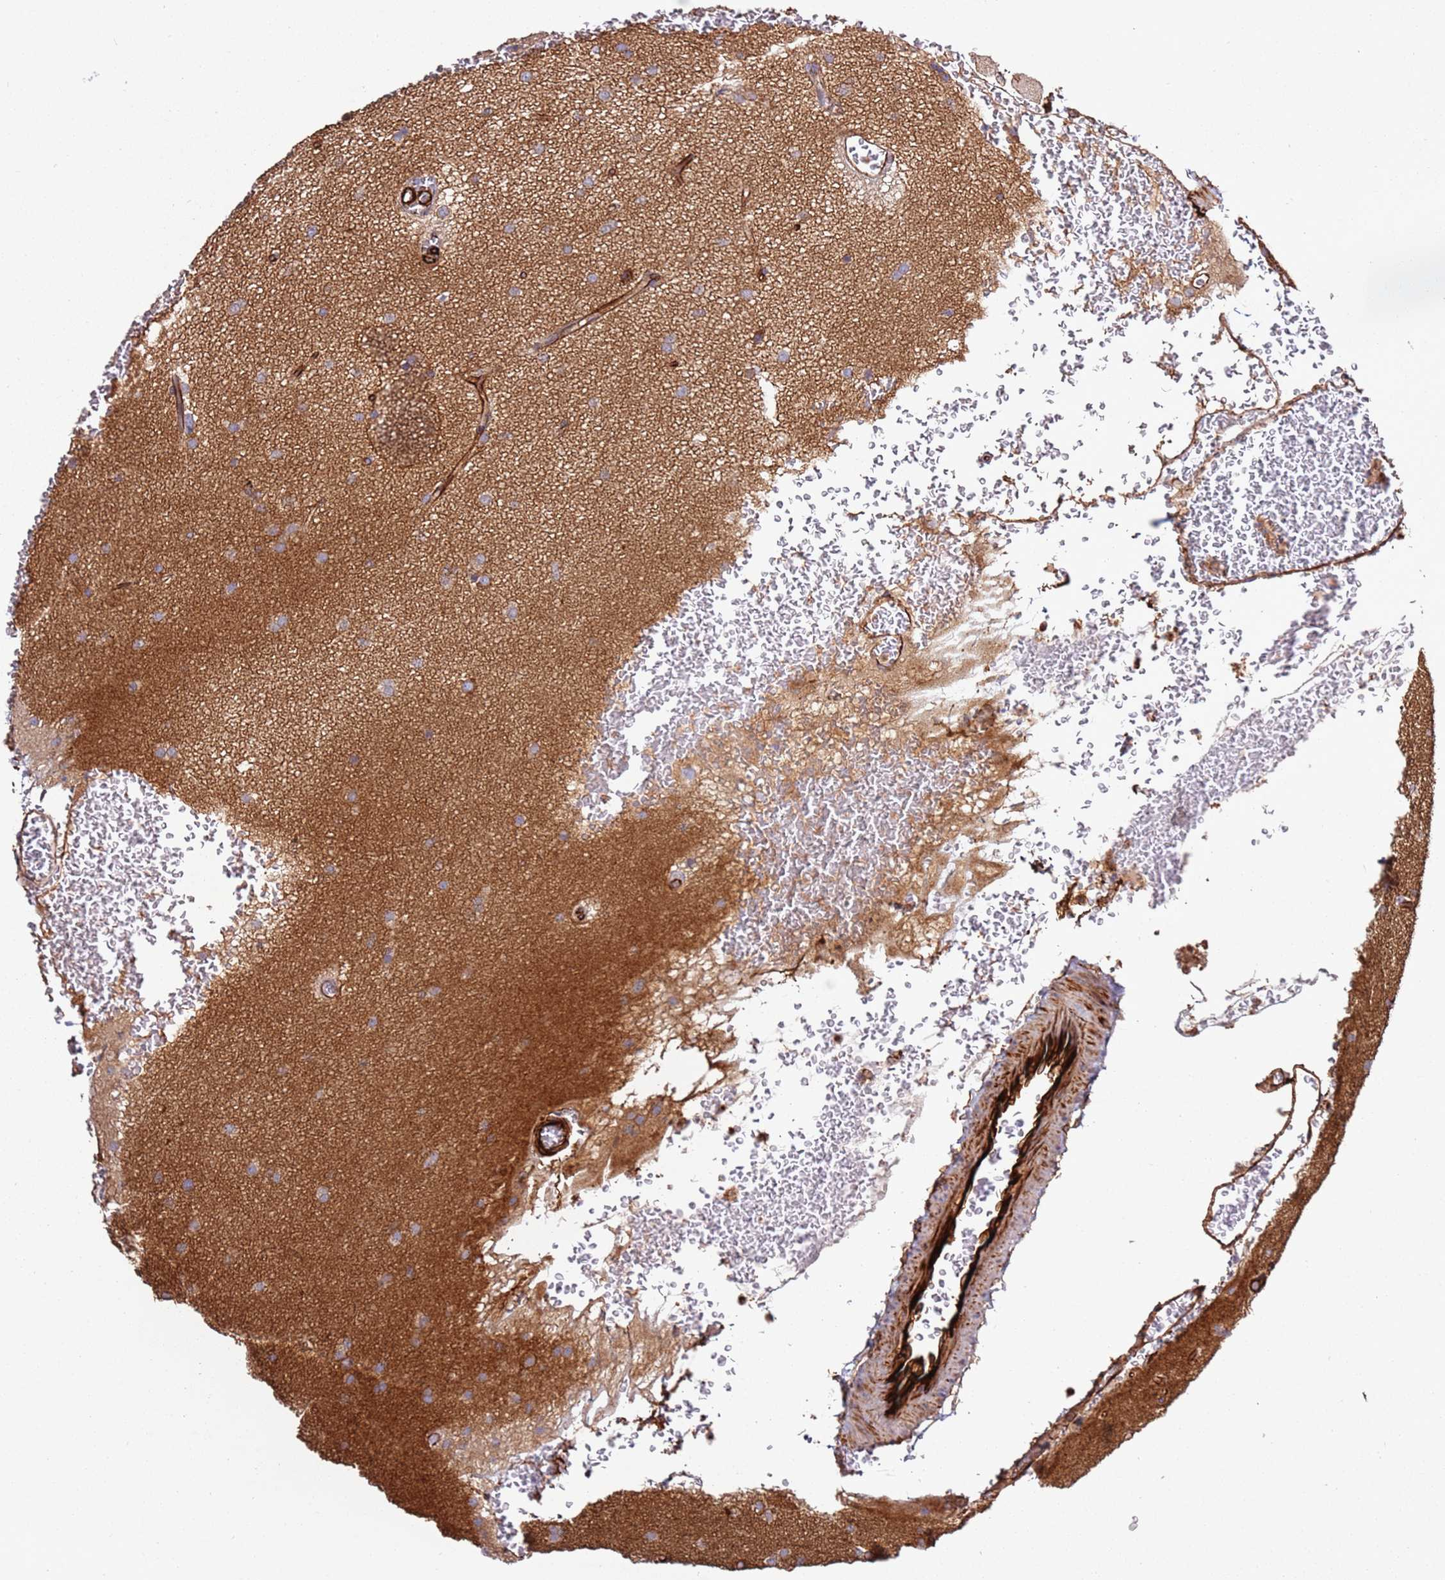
{"staining": {"intensity": "moderate", "quantity": ">75%", "location": "cytoplasmic/membranous"}, "tissue": "glioma", "cell_type": "Tumor cells", "image_type": "cancer", "snomed": [{"axis": "morphology", "description": "Glioma, malignant, High grade"}, {"axis": "topography", "description": "Cerebral cortex"}], "caption": "Glioma stained for a protein demonstrates moderate cytoplasmic/membranous positivity in tumor cells. The staining was performed using DAB (3,3'-diaminobenzidine) to visualize the protein expression in brown, while the nuclei were stained in blue with hematoxylin (Magnification: 20x).", "gene": "MRGPRE", "patient": {"sex": "female", "age": 36}}